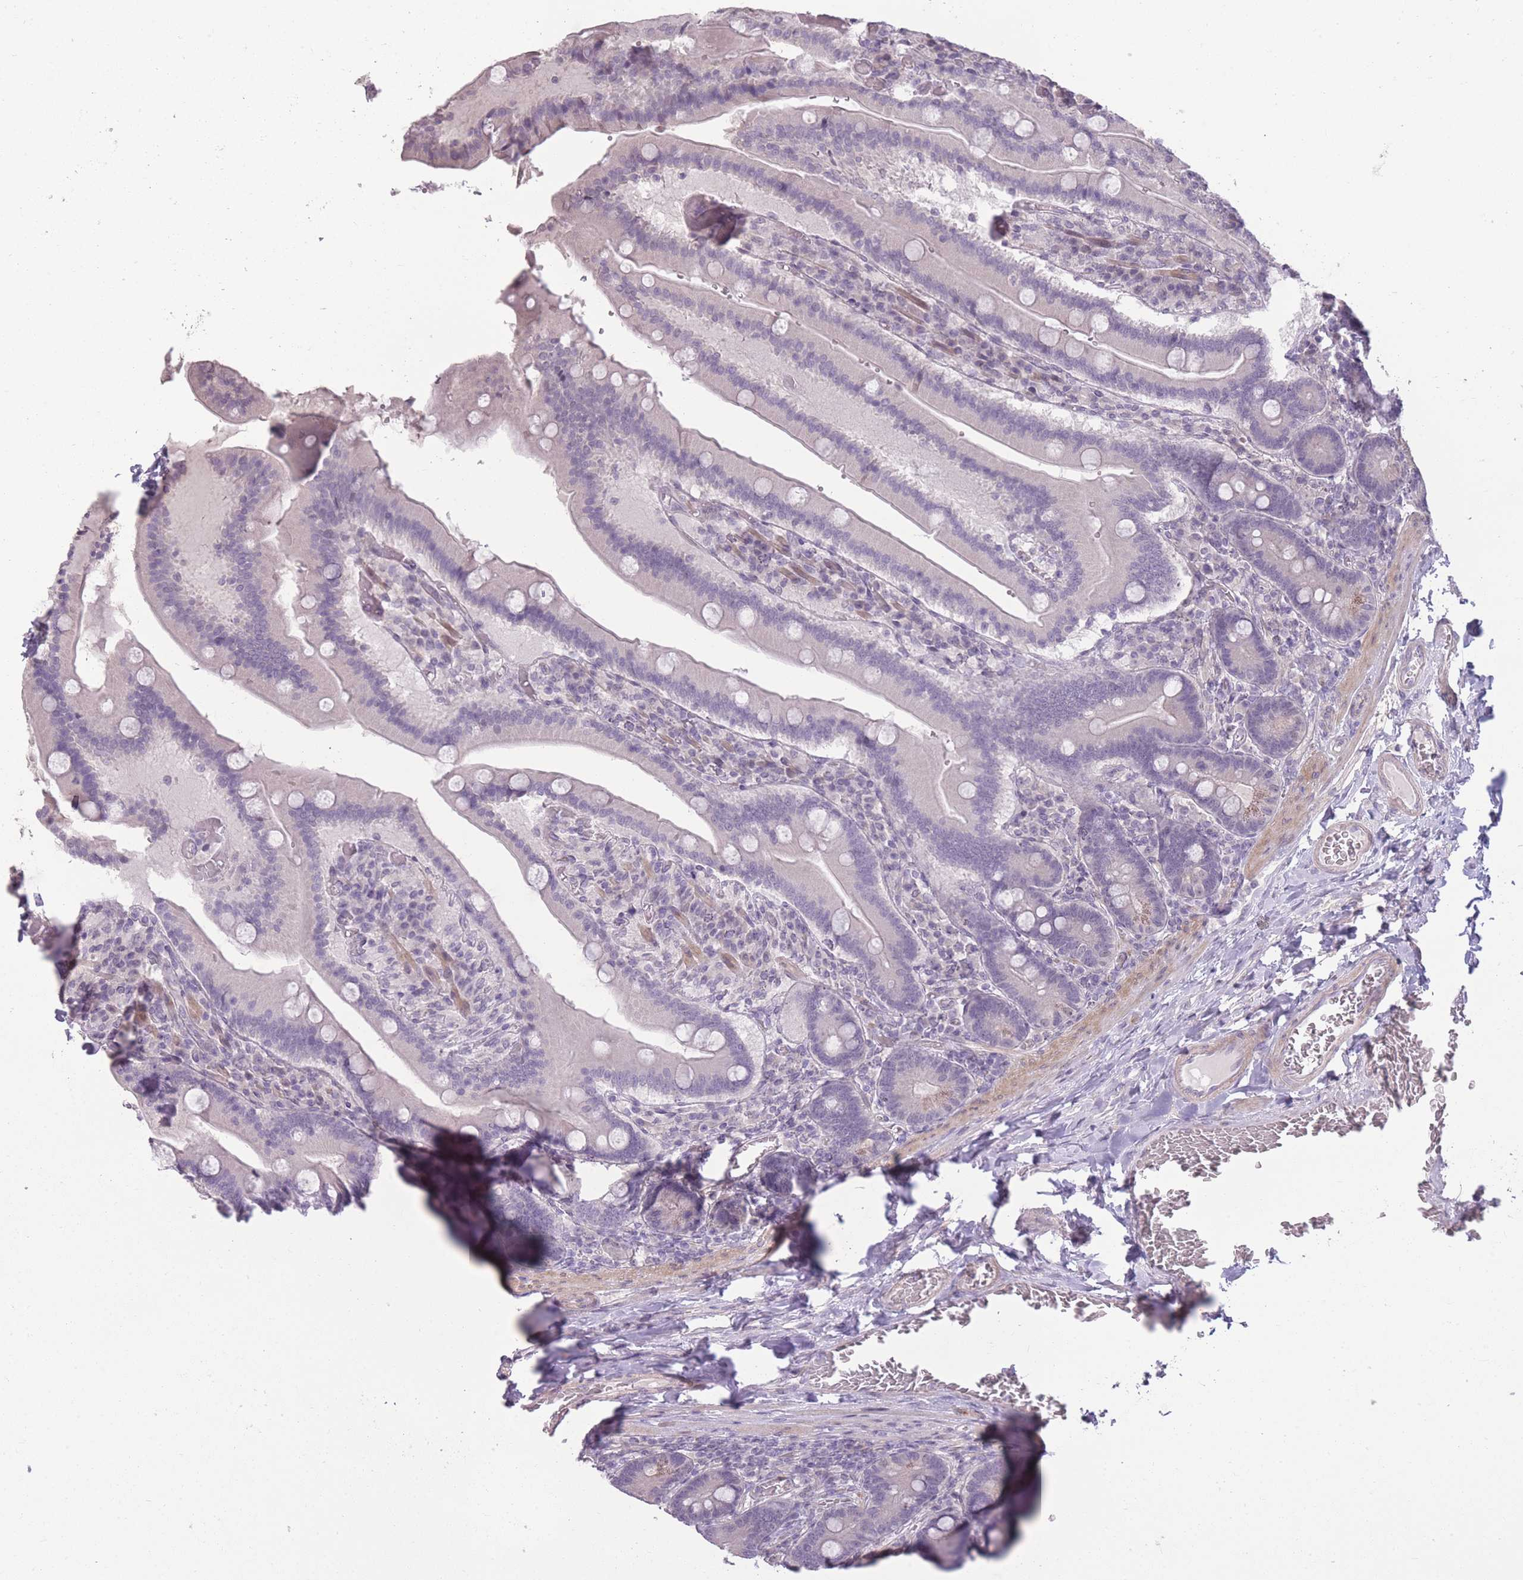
{"staining": {"intensity": "negative", "quantity": "none", "location": "none"}, "tissue": "duodenum", "cell_type": "Glandular cells", "image_type": "normal", "snomed": [{"axis": "morphology", "description": "Normal tissue, NOS"}, {"axis": "topography", "description": "Duodenum"}], "caption": "Human duodenum stained for a protein using IHC displays no positivity in glandular cells.", "gene": "ZBTB24", "patient": {"sex": "female", "age": 62}}